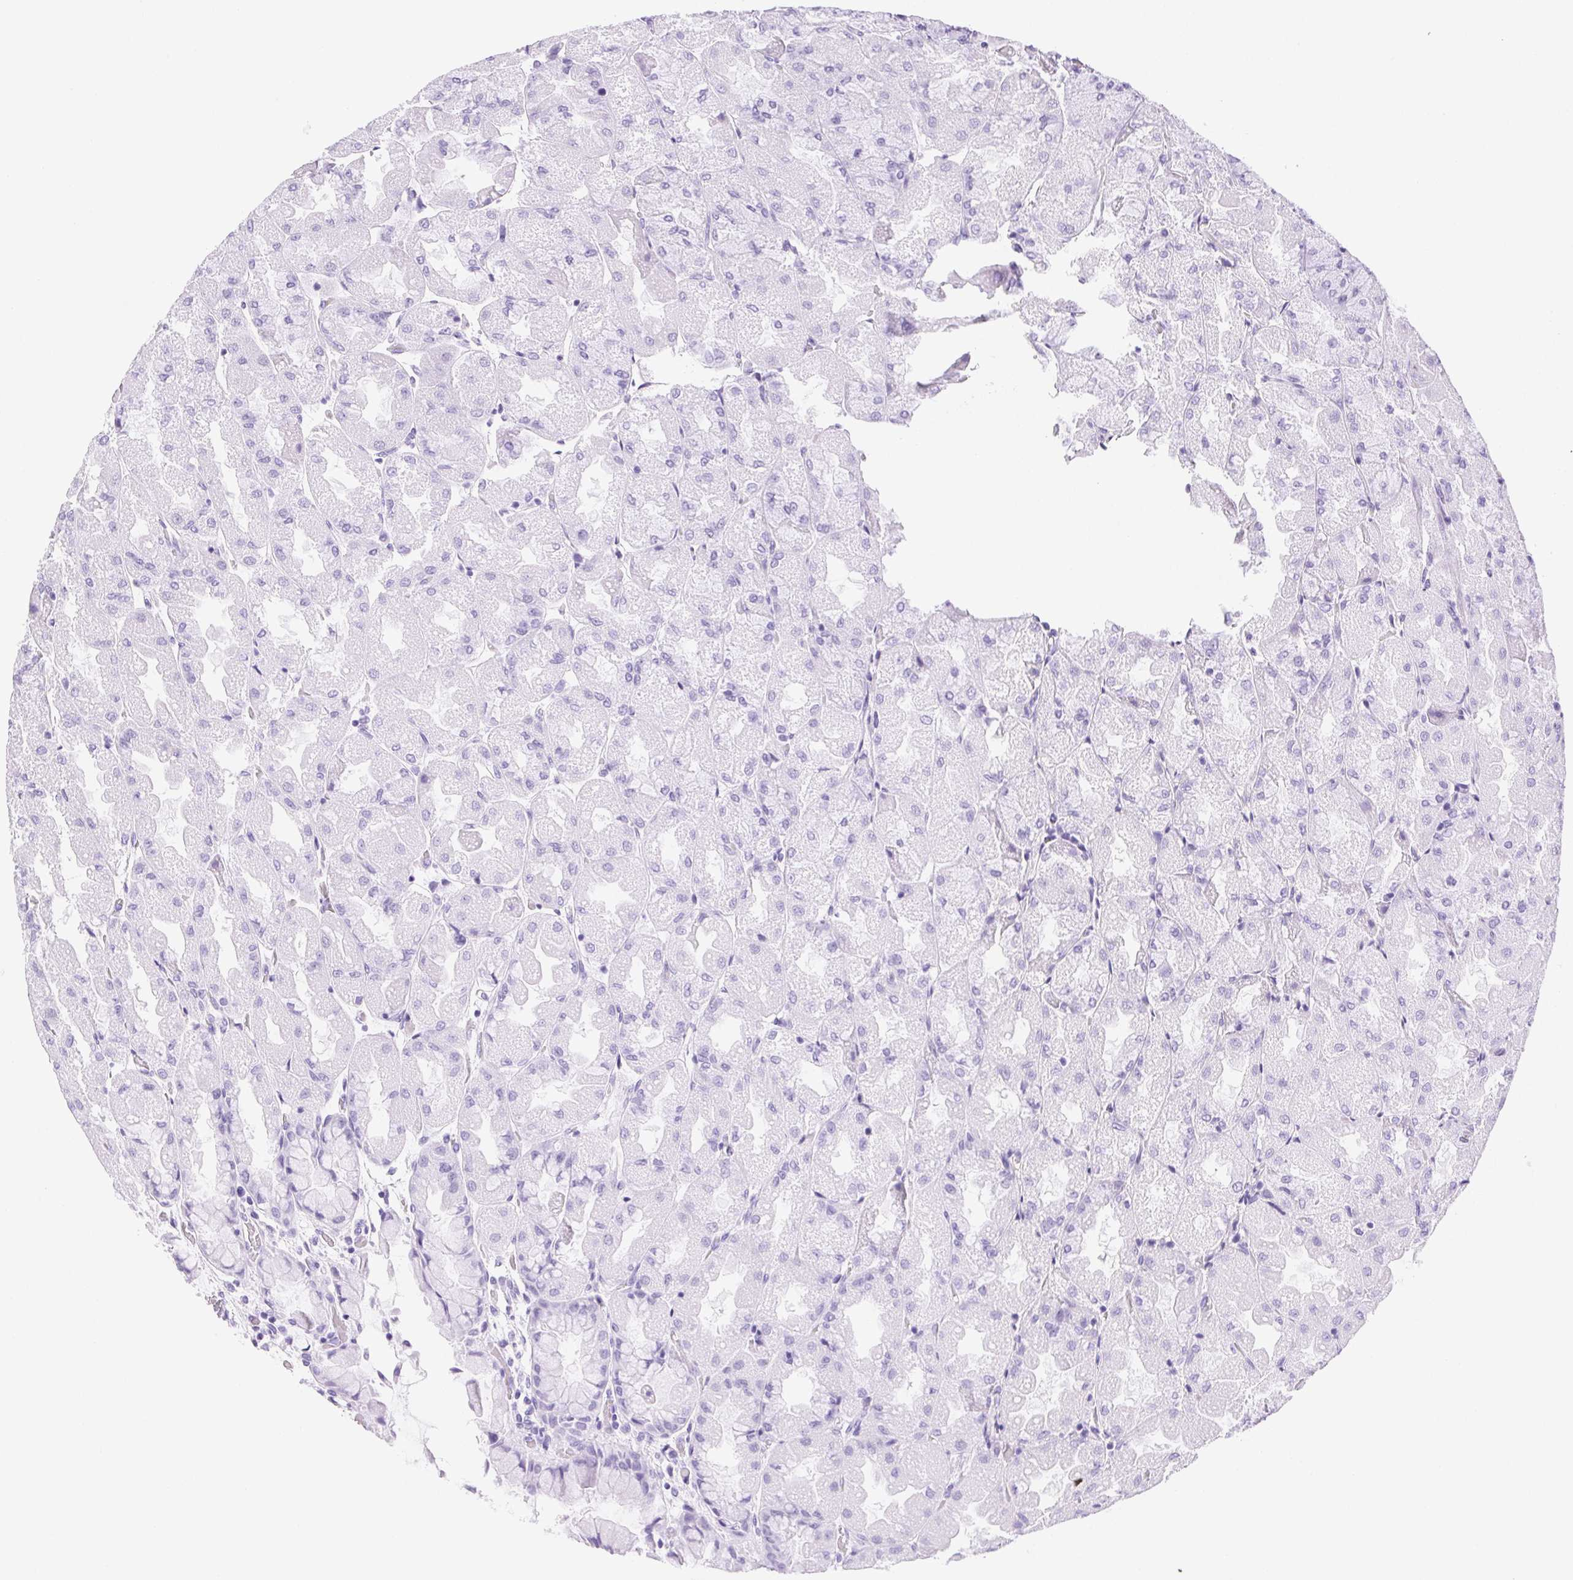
{"staining": {"intensity": "negative", "quantity": "none", "location": "none"}, "tissue": "stomach", "cell_type": "Glandular cells", "image_type": "normal", "snomed": [{"axis": "morphology", "description": "Normal tissue, NOS"}, {"axis": "topography", "description": "Stomach"}], "caption": "Benign stomach was stained to show a protein in brown. There is no significant expression in glandular cells. The staining was performed using DAB (3,3'-diaminobenzidine) to visualize the protein expression in brown, while the nuclei were stained in blue with hematoxylin (Magnification: 20x).", "gene": "CLDN16", "patient": {"sex": "female", "age": 61}}